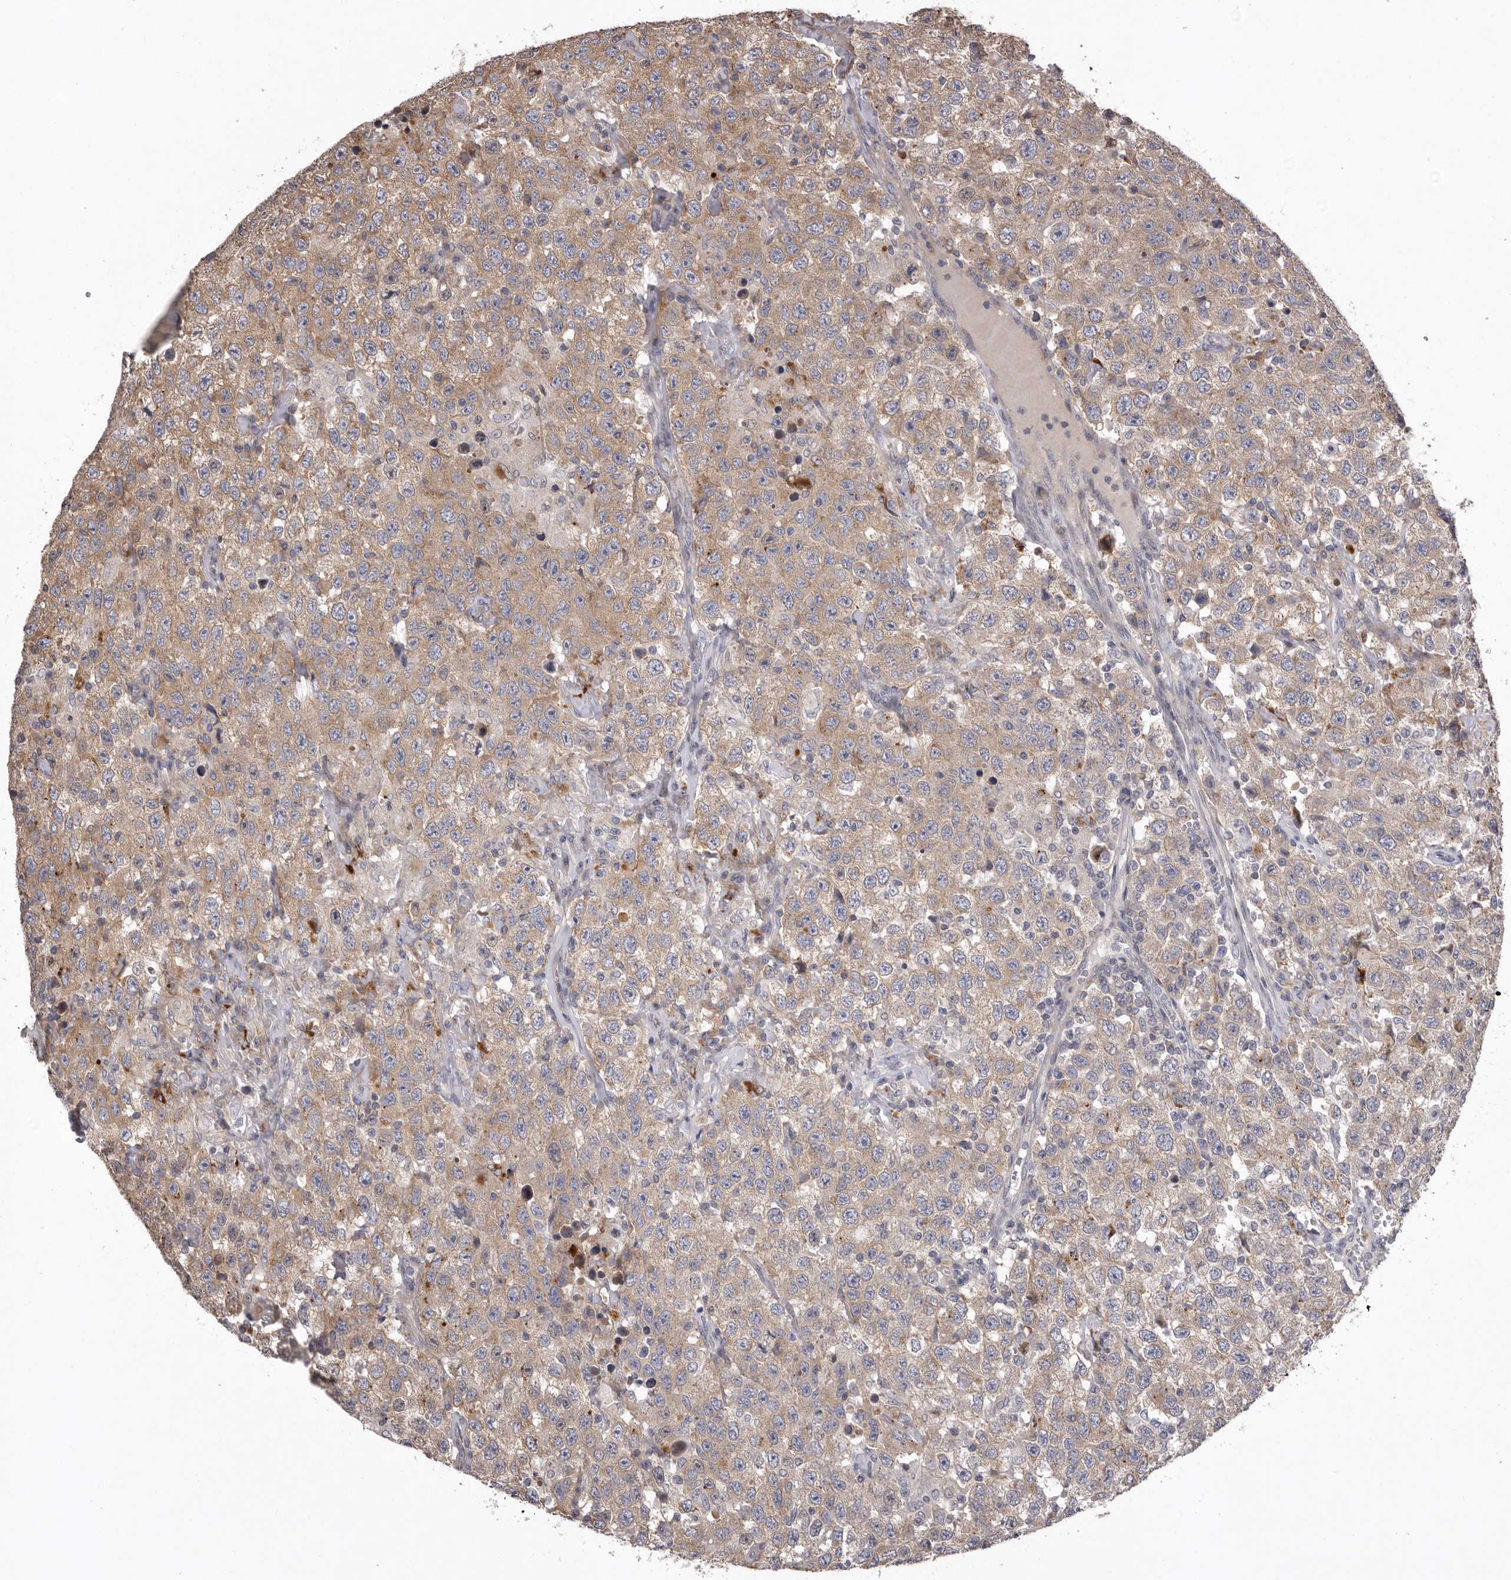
{"staining": {"intensity": "weak", "quantity": "25%-75%", "location": "cytoplasmic/membranous"}, "tissue": "testis cancer", "cell_type": "Tumor cells", "image_type": "cancer", "snomed": [{"axis": "morphology", "description": "Seminoma, NOS"}, {"axis": "topography", "description": "Testis"}], "caption": "Immunohistochemical staining of seminoma (testis) shows low levels of weak cytoplasmic/membranous expression in about 25%-75% of tumor cells. The staining was performed using DAB (3,3'-diaminobenzidine), with brown indicating positive protein expression. Nuclei are stained blue with hematoxylin.", "gene": "WDR47", "patient": {"sex": "male", "age": 41}}